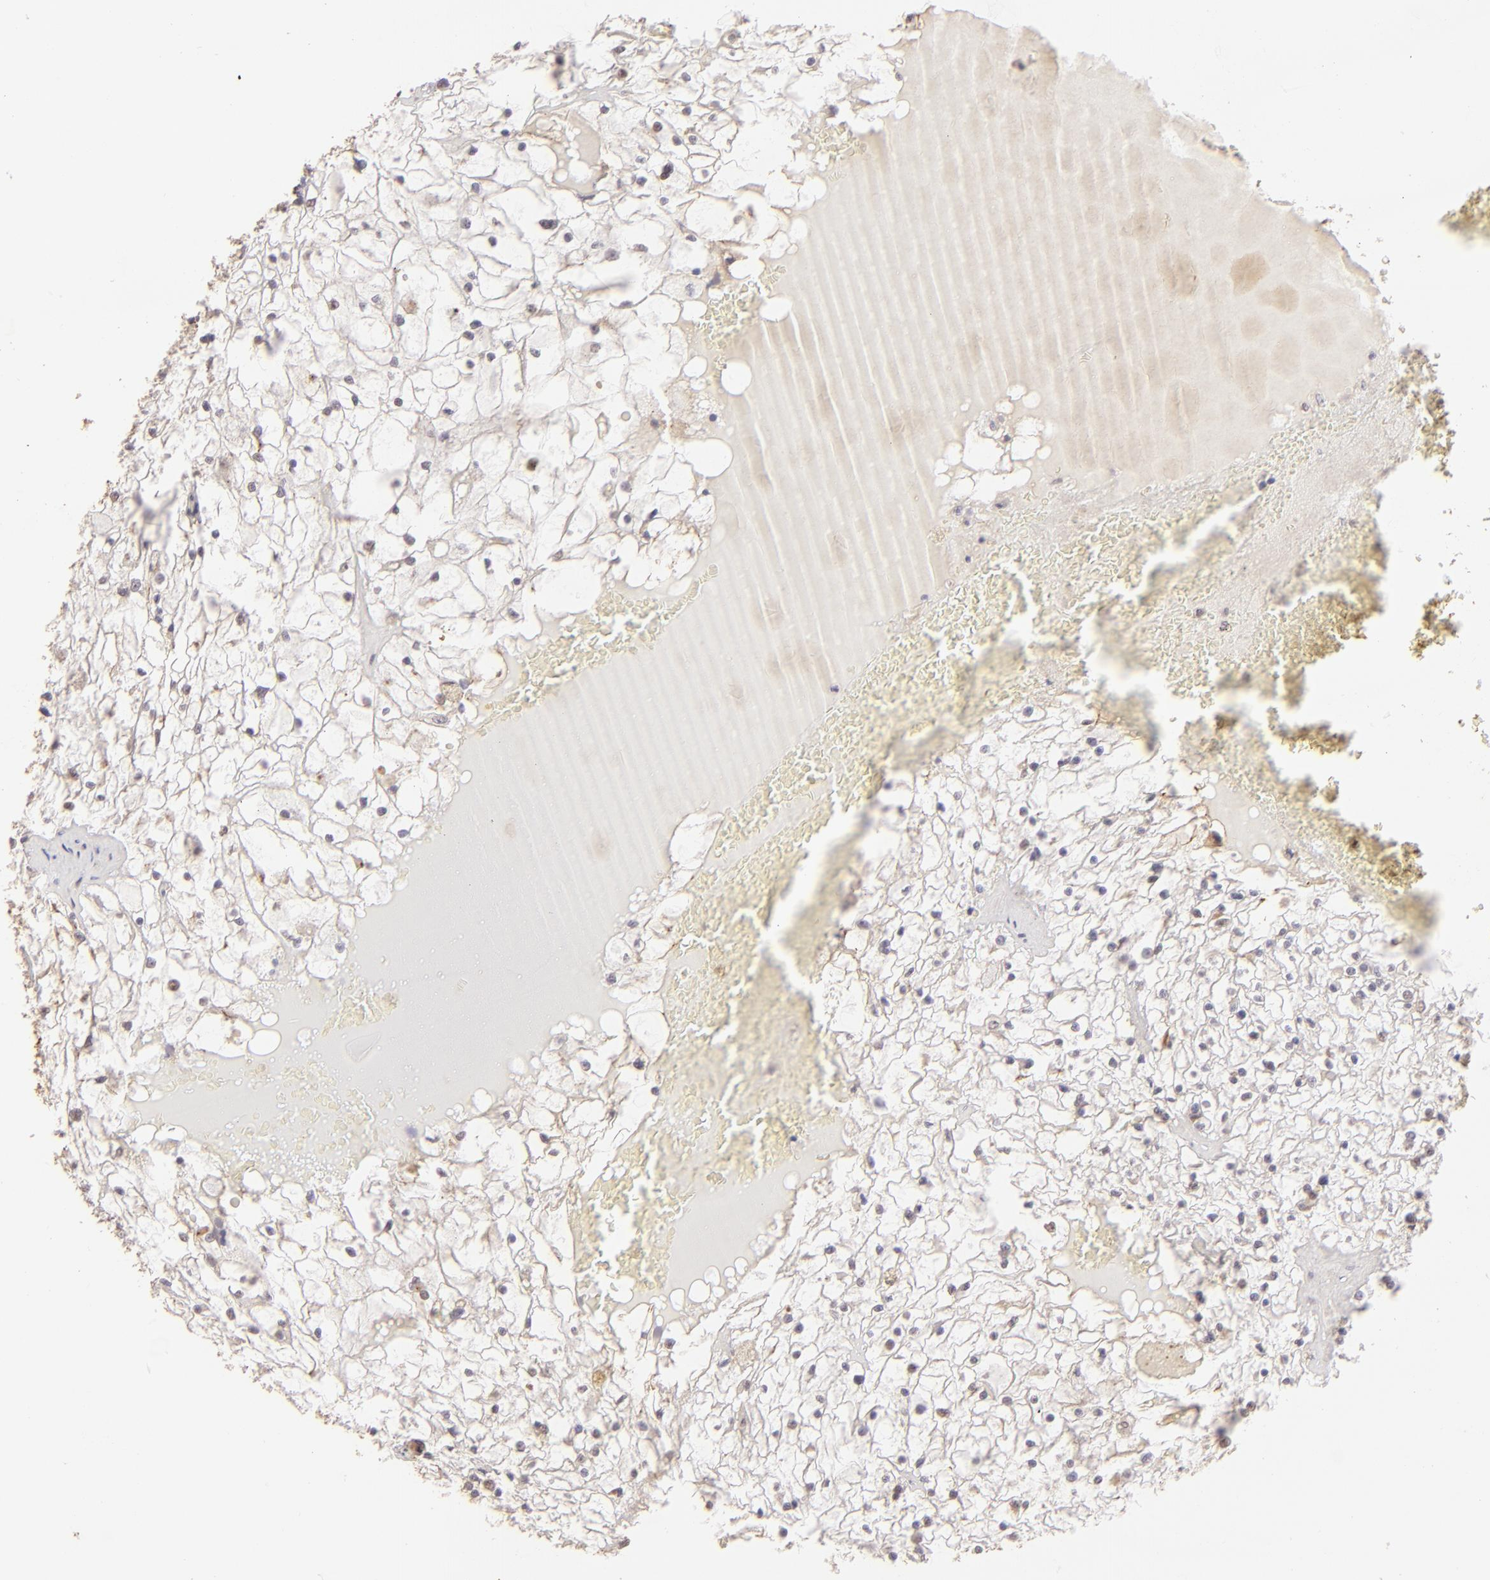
{"staining": {"intensity": "weak", "quantity": "<25%", "location": "nuclear"}, "tissue": "renal cancer", "cell_type": "Tumor cells", "image_type": "cancer", "snomed": [{"axis": "morphology", "description": "Adenocarcinoma, NOS"}, {"axis": "topography", "description": "Kidney"}], "caption": "Tumor cells are negative for protein expression in human renal adenocarcinoma. (DAB (3,3'-diaminobenzidine) immunohistochemistry with hematoxylin counter stain).", "gene": "CLDN1", "patient": {"sex": "male", "age": 61}}